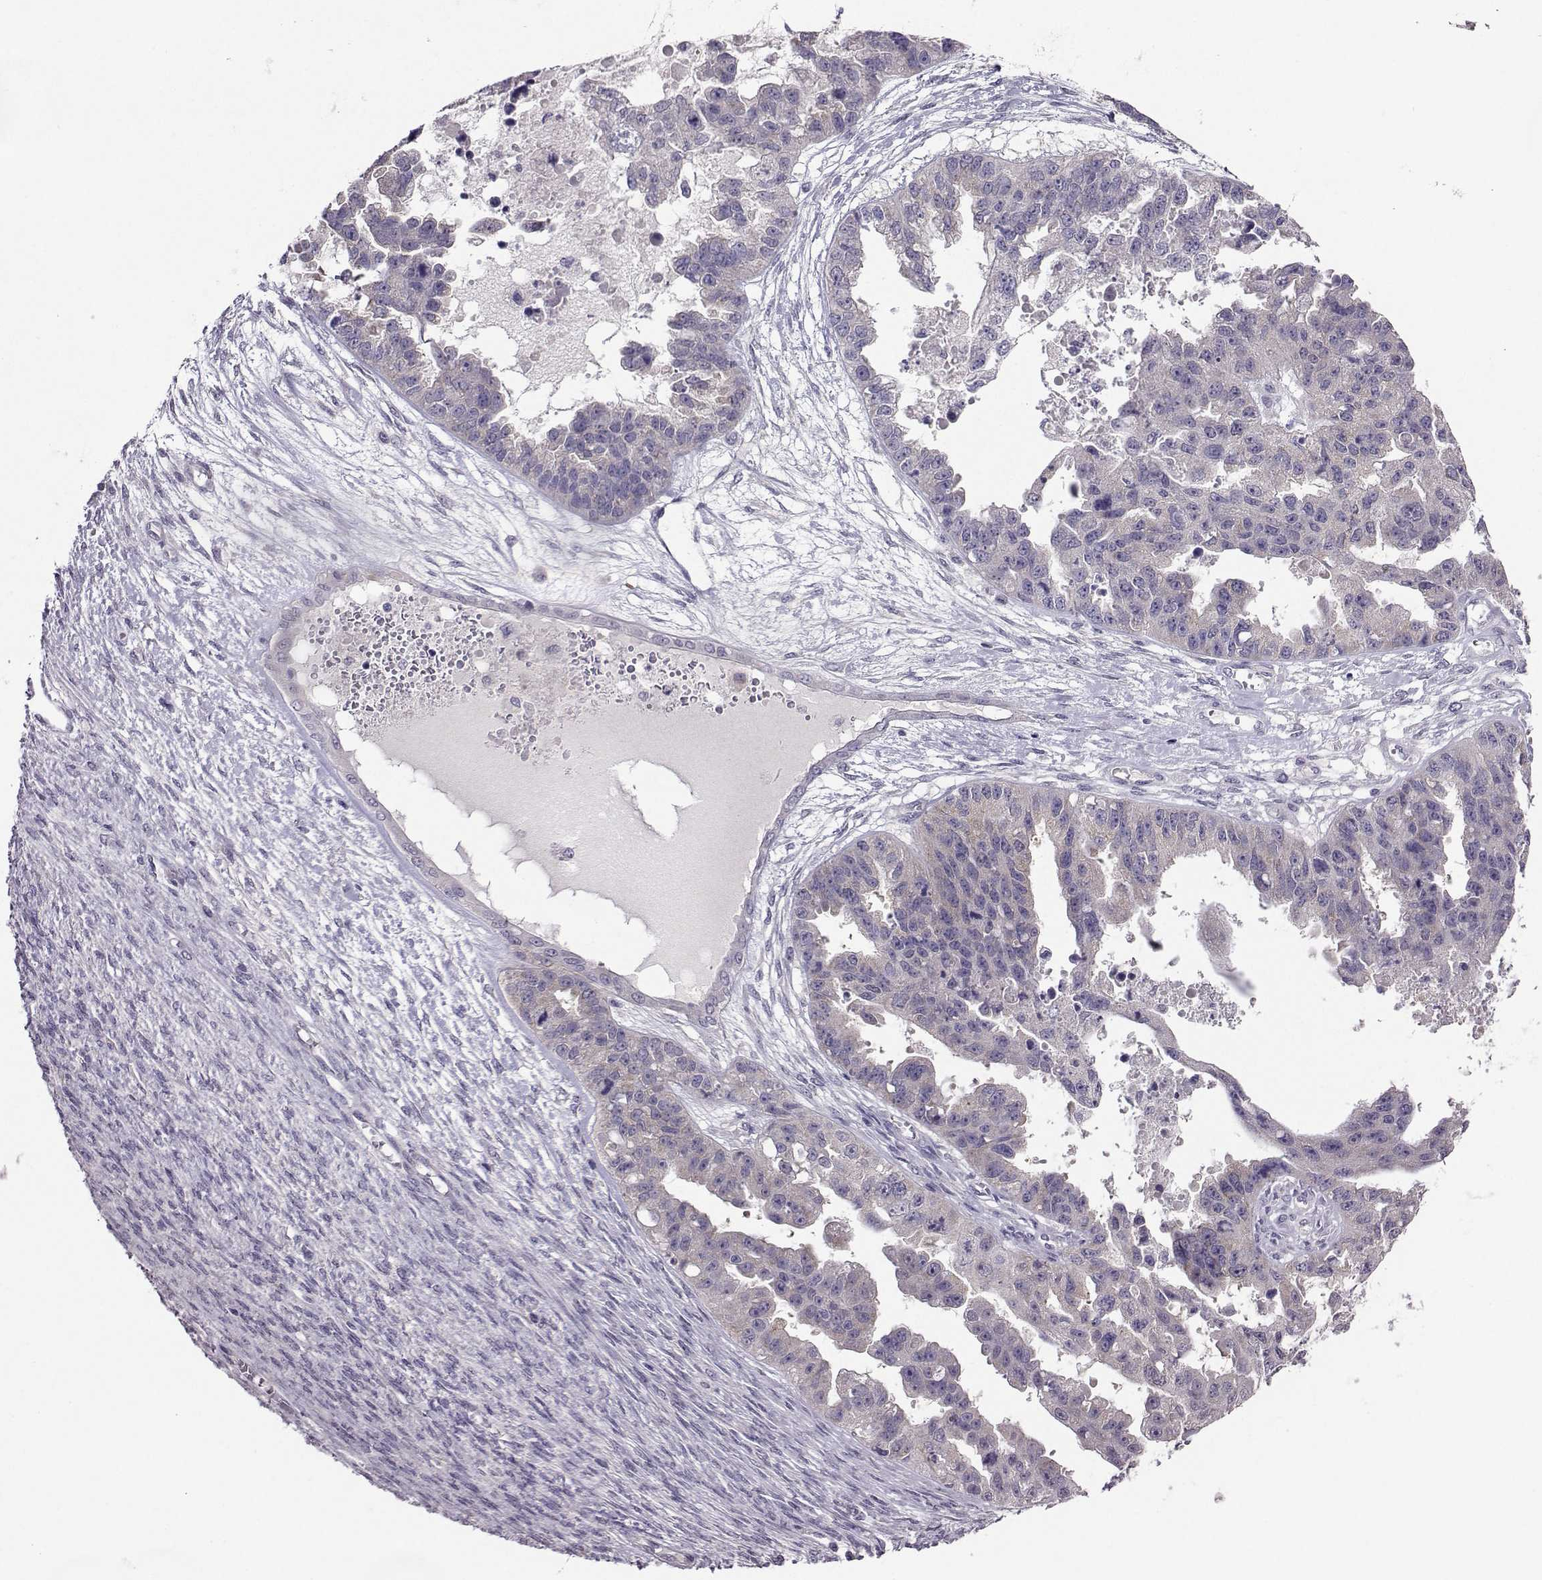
{"staining": {"intensity": "negative", "quantity": "none", "location": "none"}, "tissue": "ovarian cancer", "cell_type": "Tumor cells", "image_type": "cancer", "snomed": [{"axis": "morphology", "description": "Cystadenocarcinoma, serous, NOS"}, {"axis": "topography", "description": "Ovary"}], "caption": "Ovarian serous cystadenocarcinoma was stained to show a protein in brown. There is no significant expression in tumor cells.", "gene": "DDX20", "patient": {"sex": "female", "age": 58}}